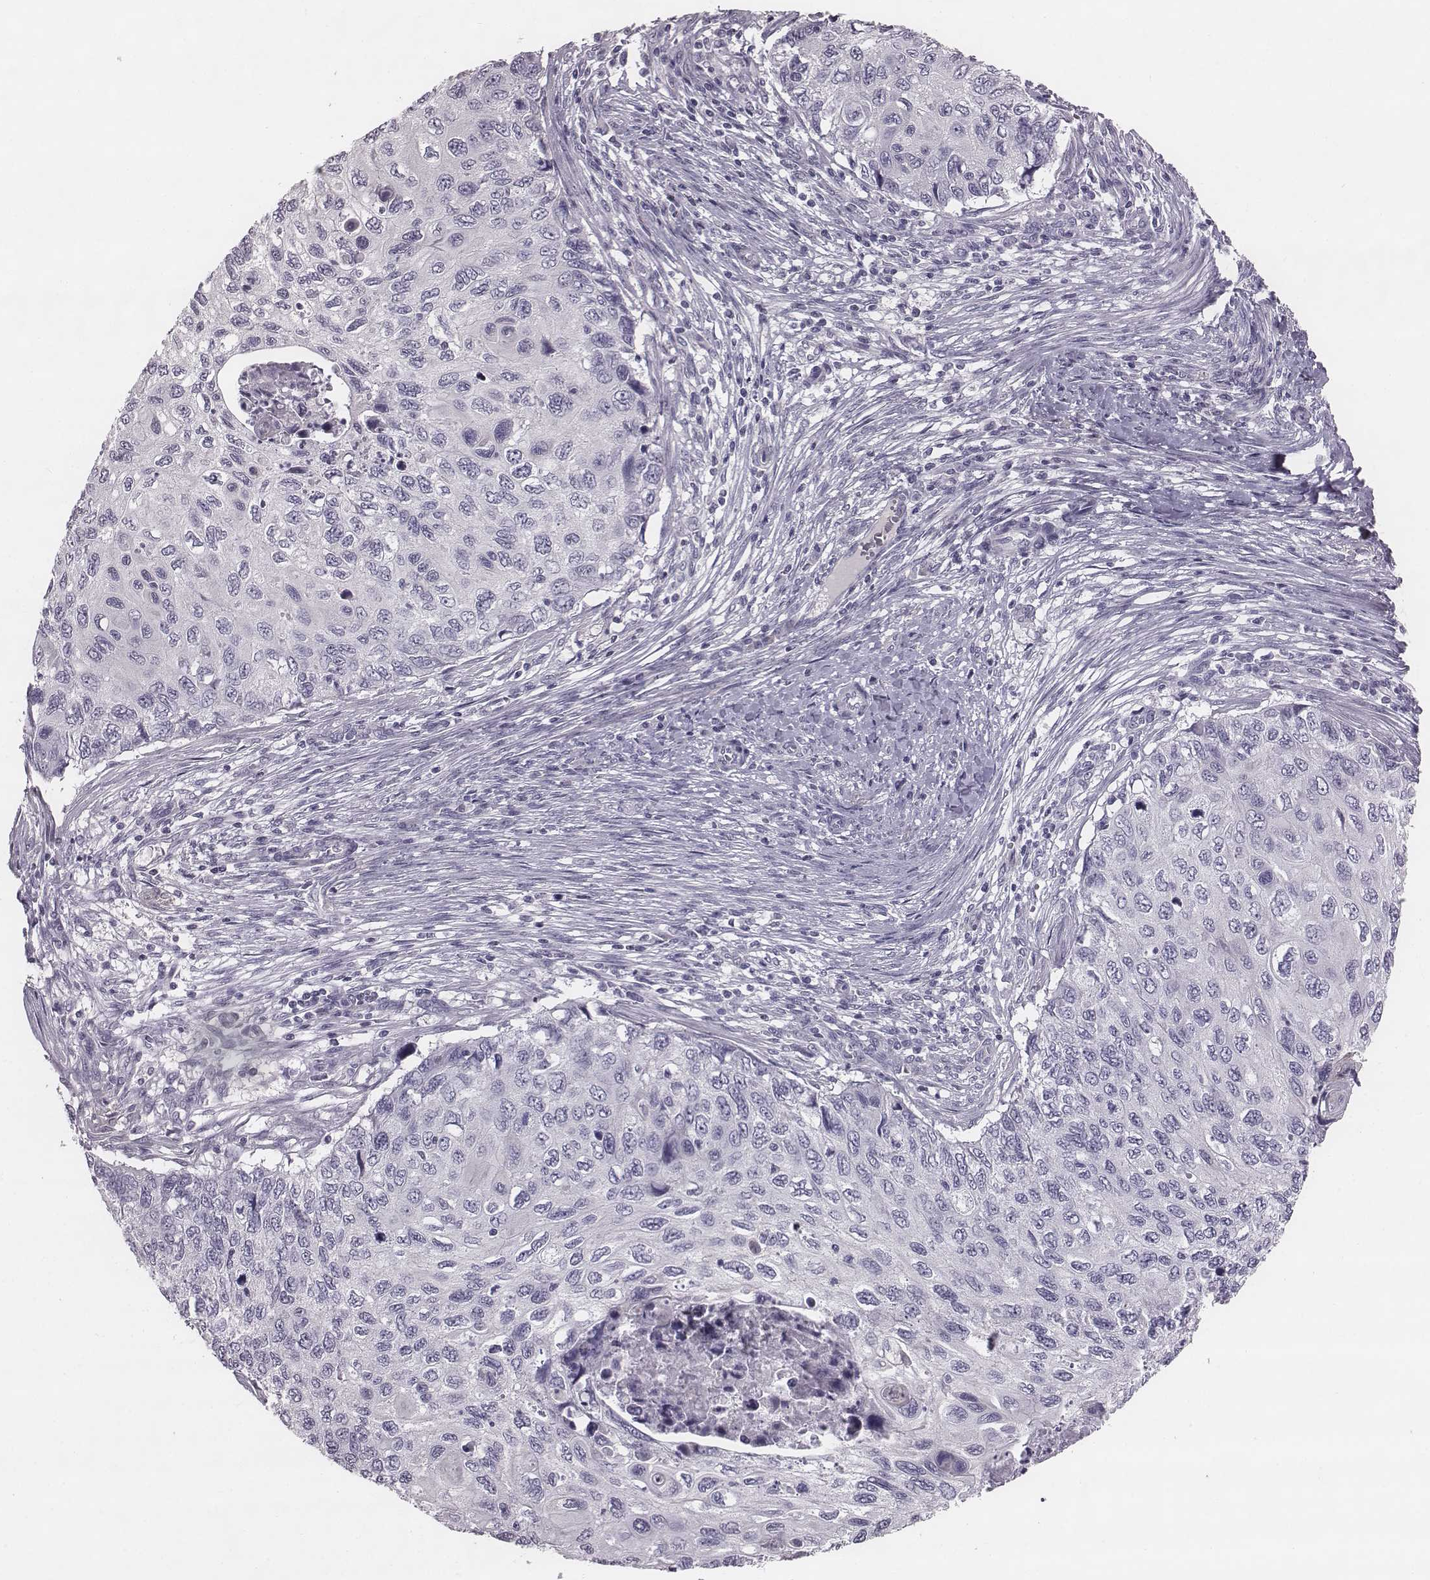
{"staining": {"intensity": "negative", "quantity": "none", "location": "none"}, "tissue": "cervical cancer", "cell_type": "Tumor cells", "image_type": "cancer", "snomed": [{"axis": "morphology", "description": "Squamous cell carcinoma, NOS"}, {"axis": "topography", "description": "Cervix"}], "caption": "Micrograph shows no protein positivity in tumor cells of cervical cancer tissue.", "gene": "PDE8B", "patient": {"sex": "female", "age": 70}}